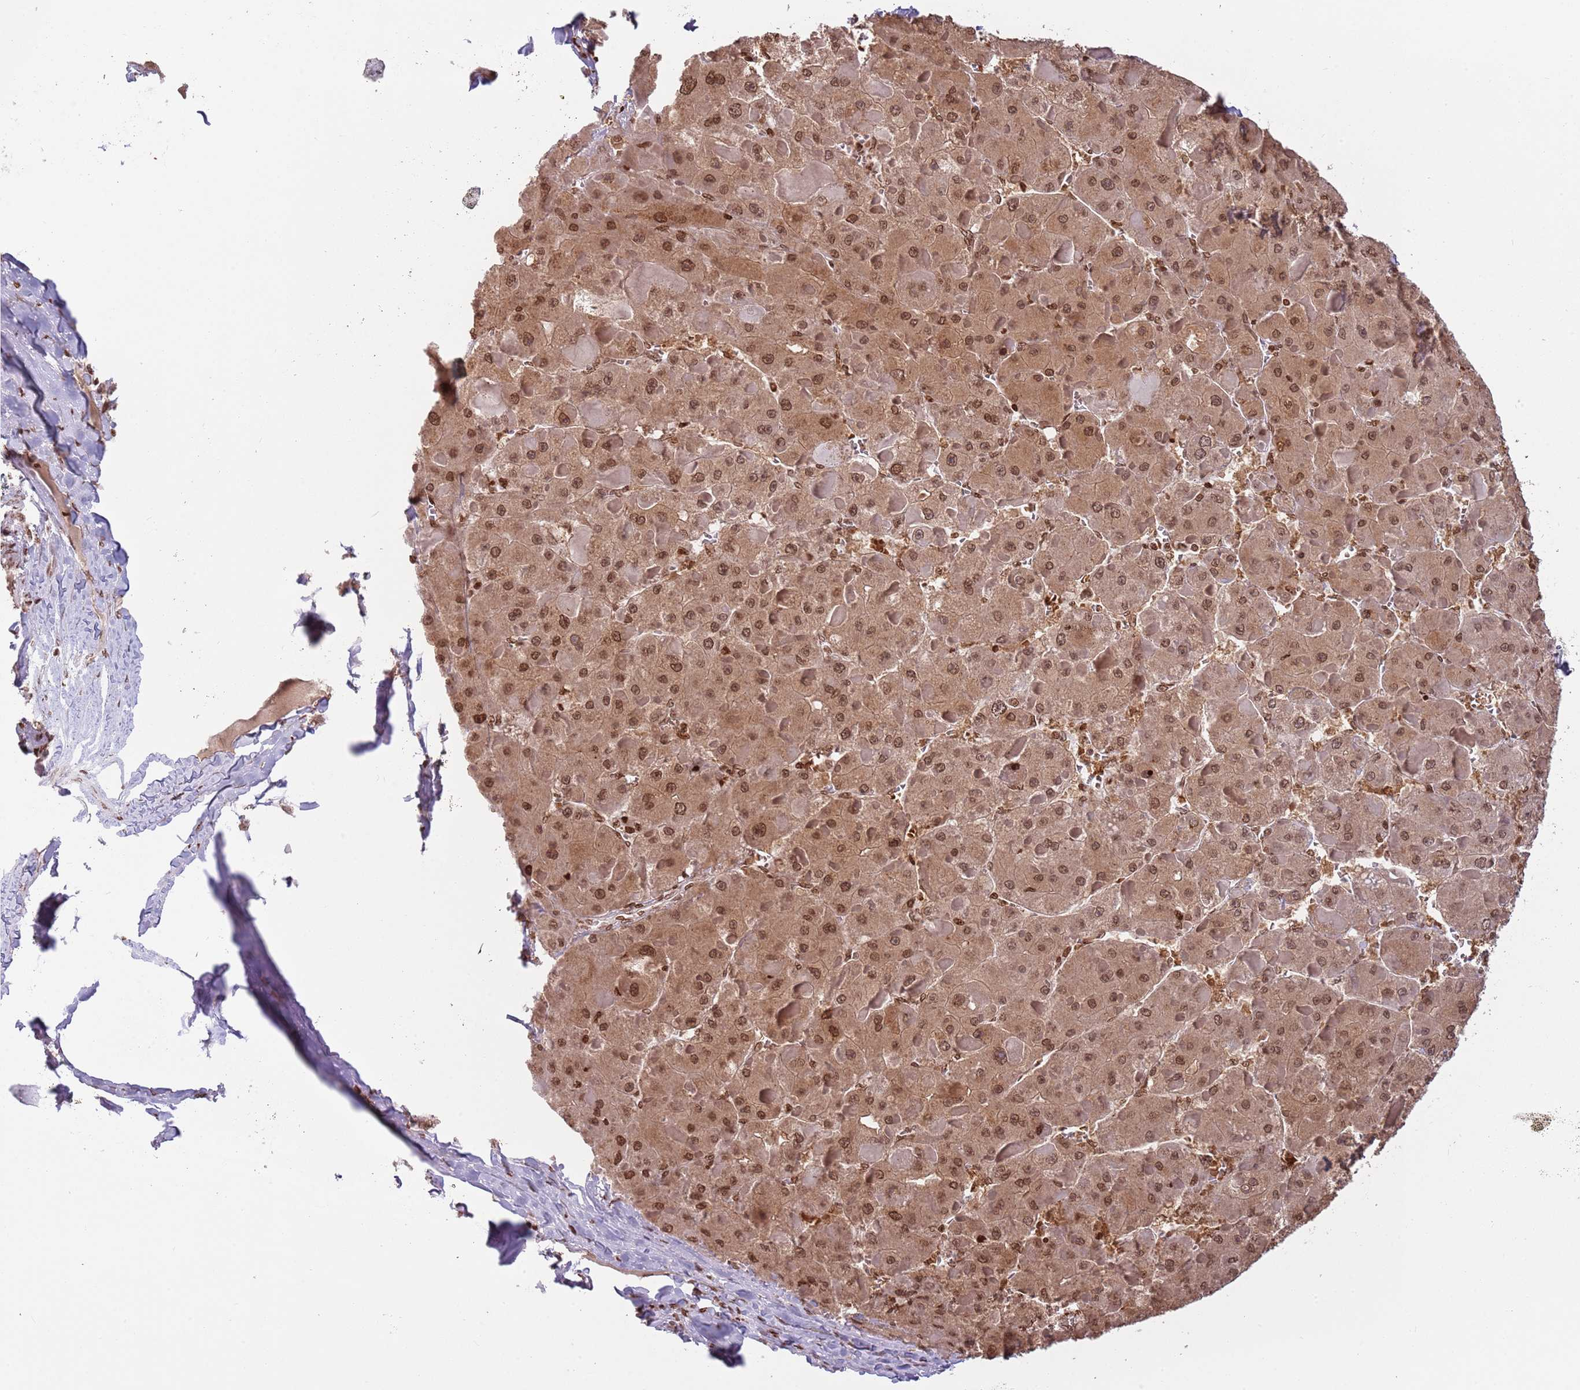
{"staining": {"intensity": "moderate", "quantity": ">75%", "location": "cytoplasmic/membranous,nuclear"}, "tissue": "liver cancer", "cell_type": "Tumor cells", "image_type": "cancer", "snomed": [{"axis": "morphology", "description": "Carcinoma, Hepatocellular, NOS"}, {"axis": "topography", "description": "Liver"}], "caption": "A brown stain shows moderate cytoplasmic/membranous and nuclear expression of a protein in liver hepatocellular carcinoma tumor cells. The staining was performed using DAB to visualize the protein expression in brown, while the nuclei were stained in blue with hematoxylin (Magnification: 20x).", "gene": "SH3RF3", "patient": {"sex": "female", "age": 73}}